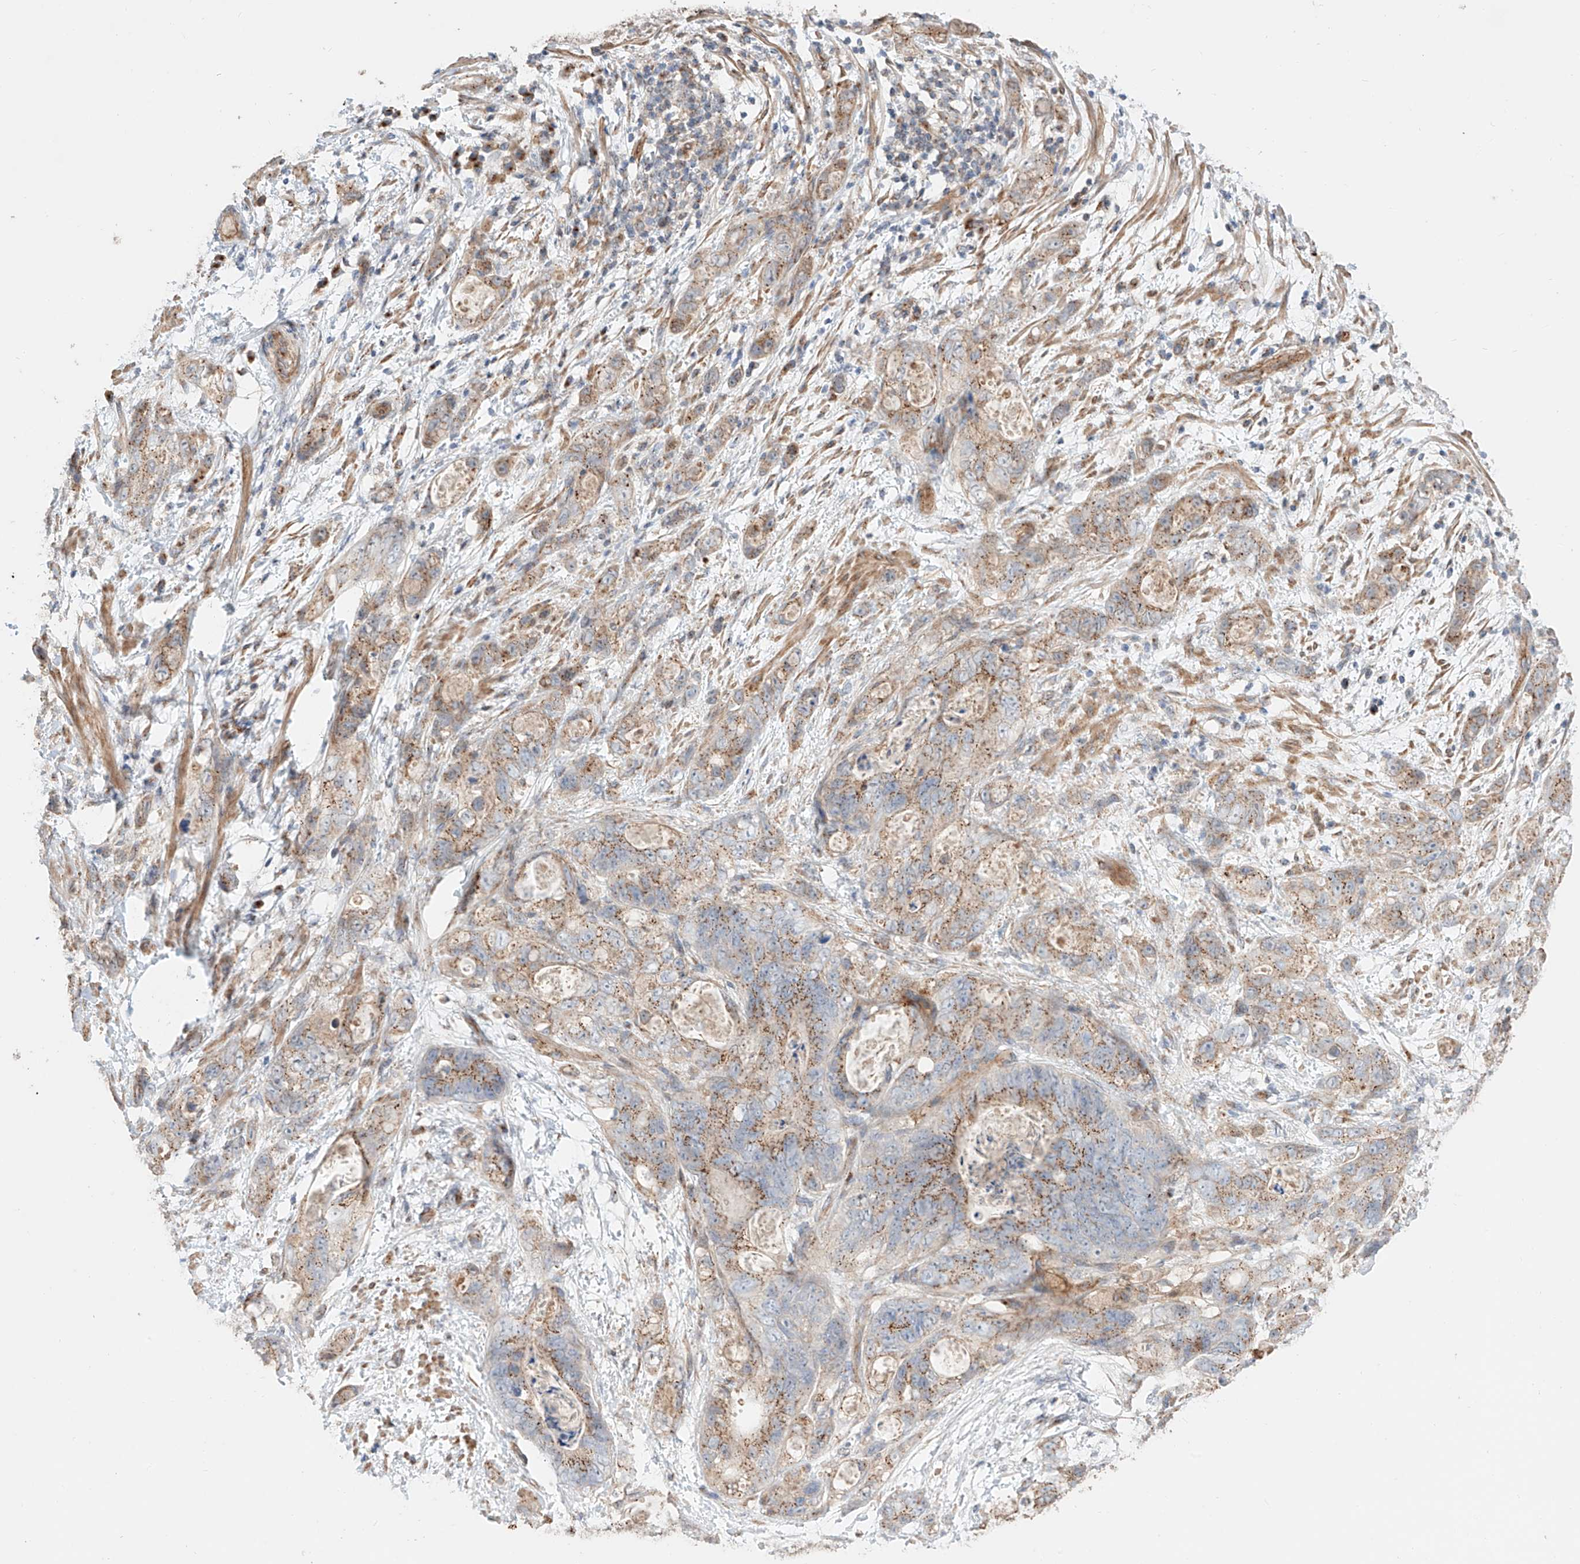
{"staining": {"intensity": "moderate", "quantity": ">75%", "location": "cytoplasmic/membranous"}, "tissue": "stomach cancer", "cell_type": "Tumor cells", "image_type": "cancer", "snomed": [{"axis": "morphology", "description": "Normal tissue, NOS"}, {"axis": "morphology", "description": "Adenocarcinoma, NOS"}, {"axis": "topography", "description": "Stomach"}], "caption": "Protein expression analysis of stomach cancer (adenocarcinoma) exhibits moderate cytoplasmic/membranous positivity in about >75% of tumor cells.", "gene": "MOSPD1", "patient": {"sex": "female", "age": 89}}